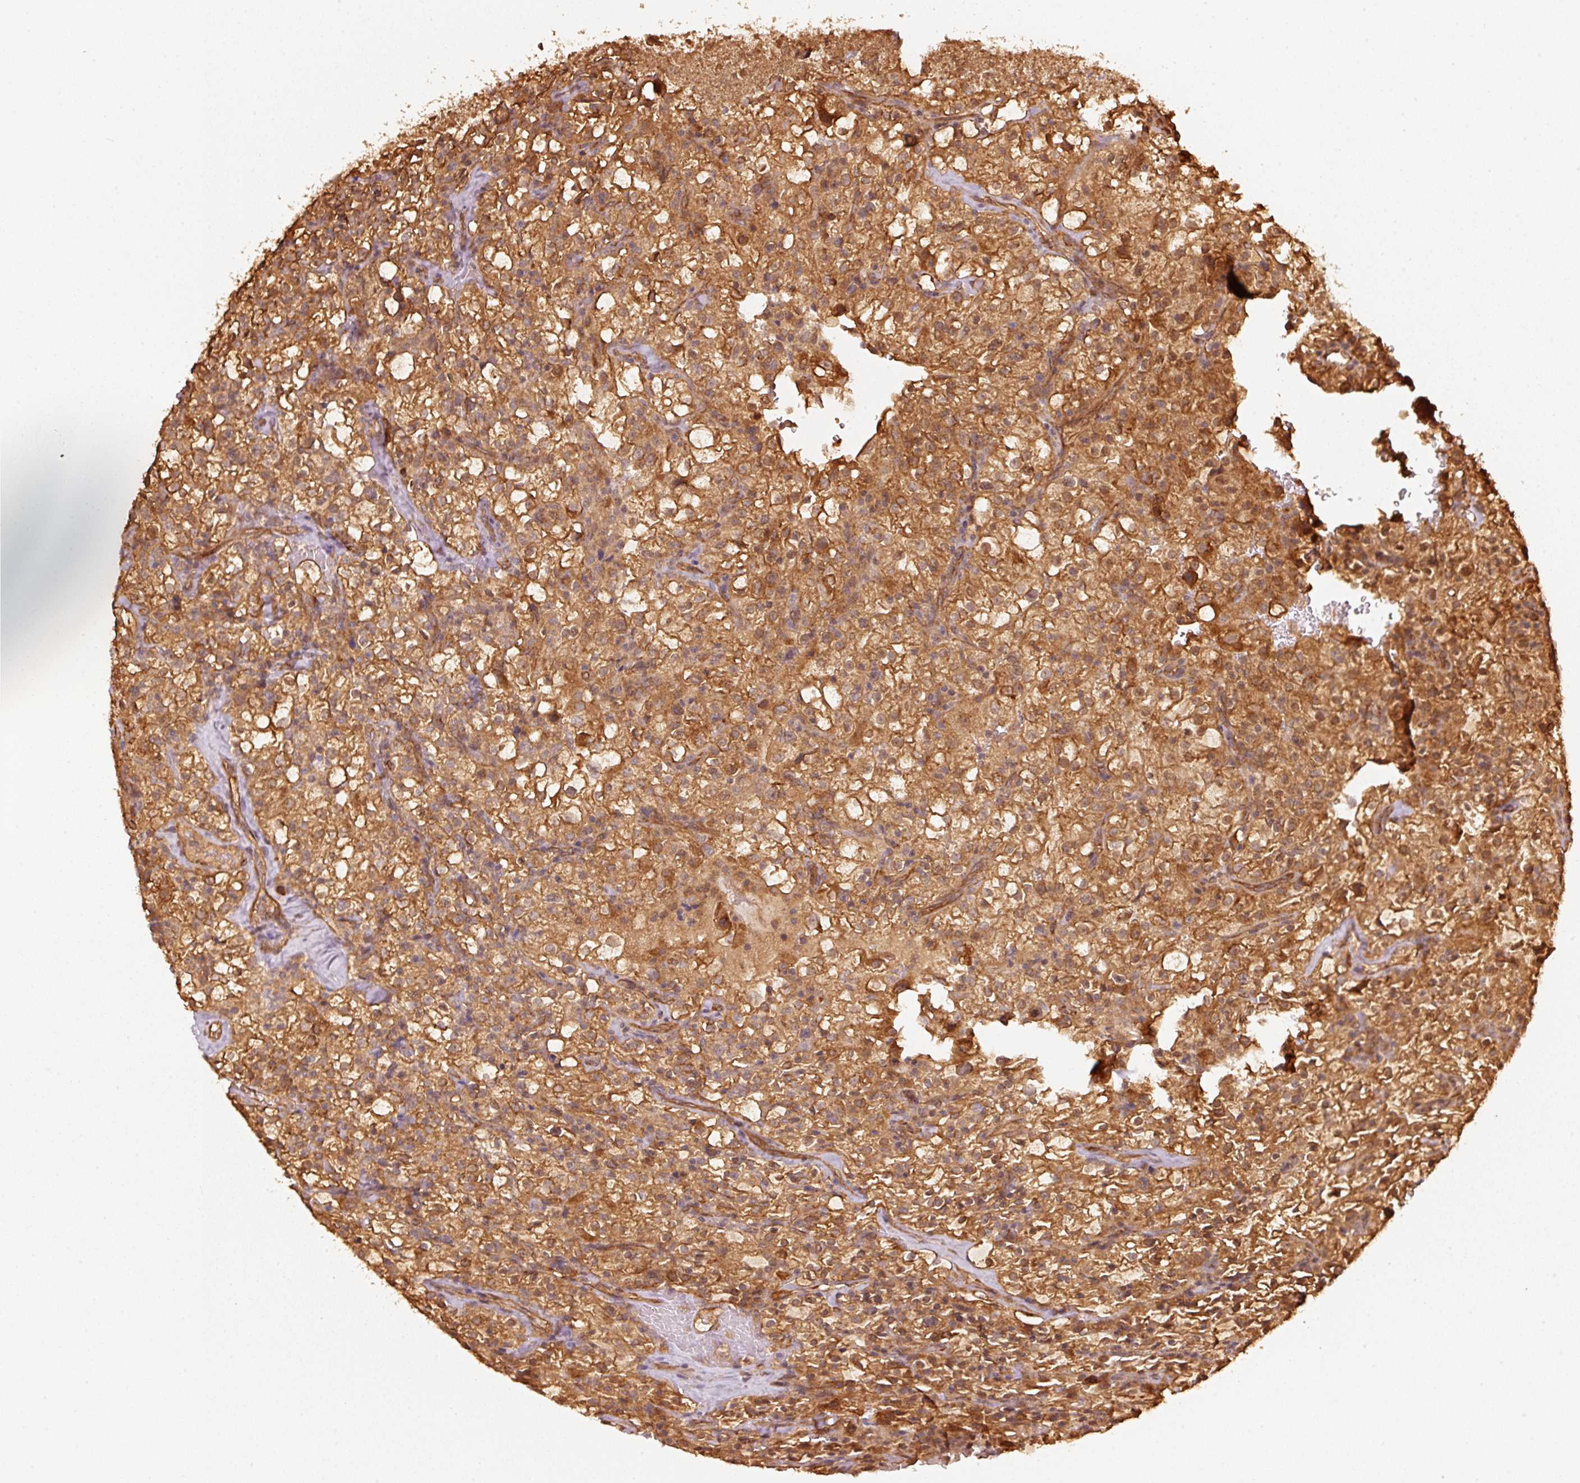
{"staining": {"intensity": "moderate", "quantity": ">75%", "location": "cytoplasmic/membranous"}, "tissue": "renal cancer", "cell_type": "Tumor cells", "image_type": "cancer", "snomed": [{"axis": "morphology", "description": "Adenocarcinoma, NOS"}, {"axis": "topography", "description": "Kidney"}], "caption": "DAB (3,3'-diaminobenzidine) immunohistochemical staining of human adenocarcinoma (renal) displays moderate cytoplasmic/membranous protein staining in about >75% of tumor cells.", "gene": "STAU1", "patient": {"sex": "female", "age": 74}}